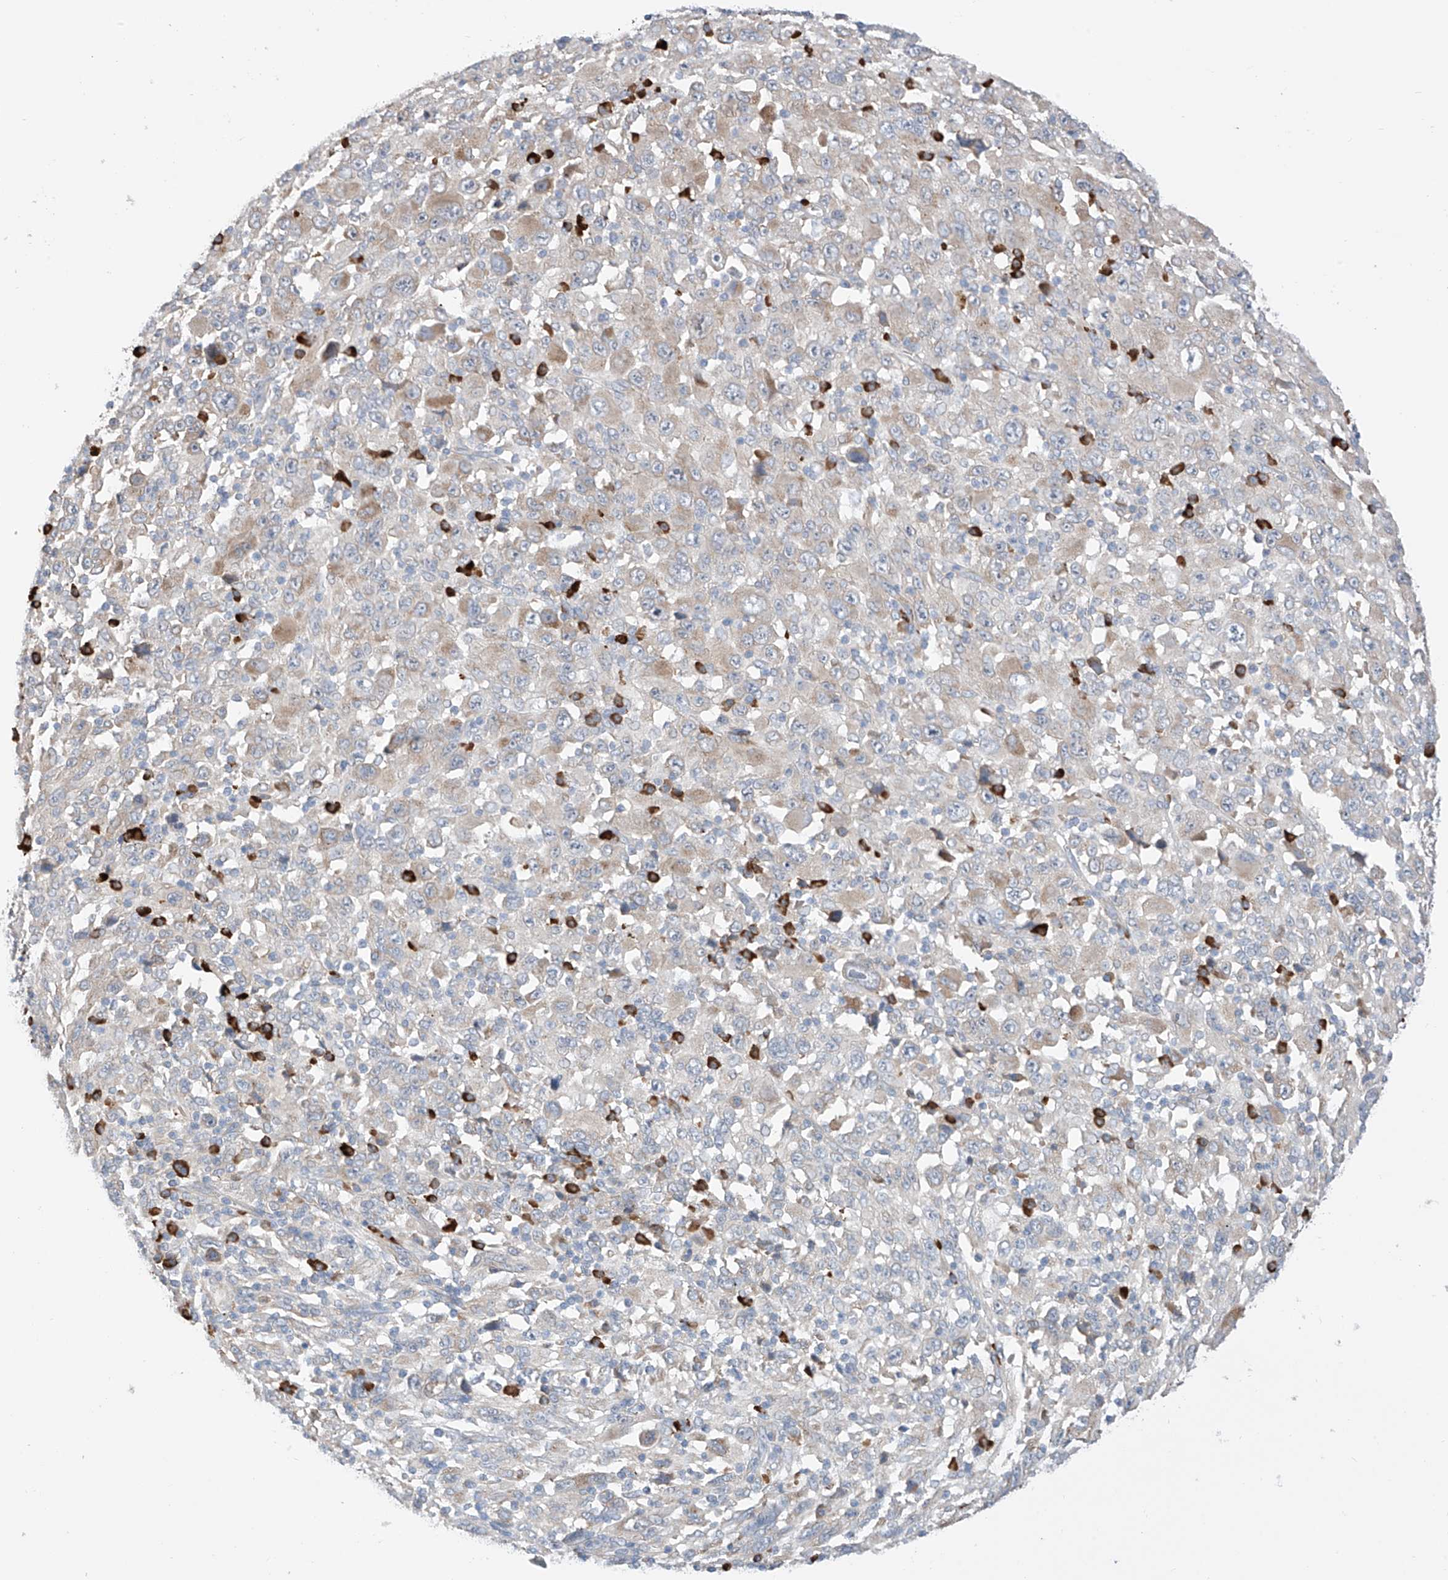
{"staining": {"intensity": "weak", "quantity": "<25%", "location": "cytoplasmic/membranous"}, "tissue": "melanoma", "cell_type": "Tumor cells", "image_type": "cancer", "snomed": [{"axis": "morphology", "description": "Malignant melanoma, Metastatic site"}, {"axis": "topography", "description": "Skin"}], "caption": "IHC photomicrograph of neoplastic tissue: human melanoma stained with DAB (3,3'-diaminobenzidine) demonstrates no significant protein expression in tumor cells. (IHC, brightfield microscopy, high magnification).", "gene": "REC8", "patient": {"sex": "female", "age": 56}}